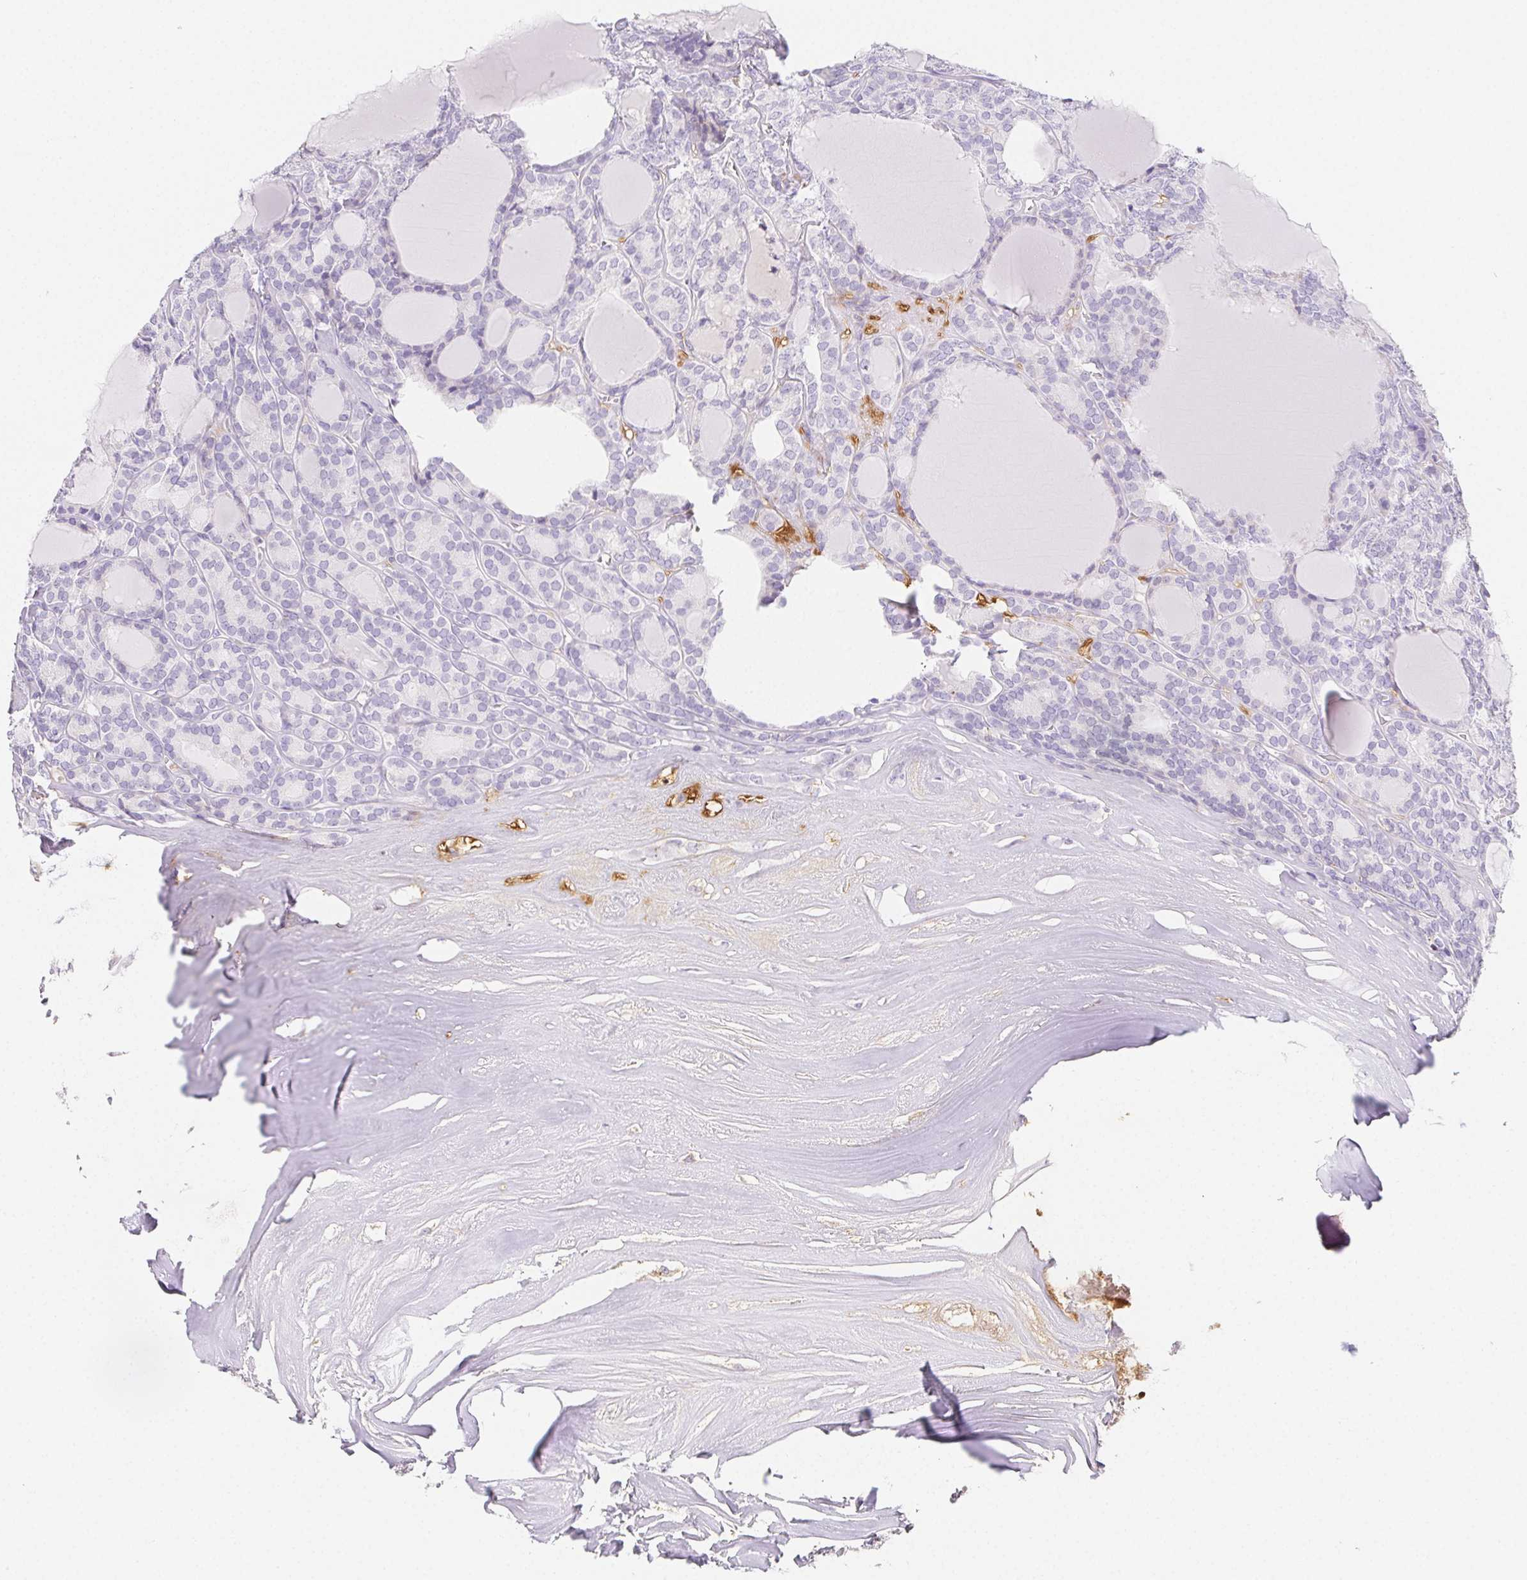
{"staining": {"intensity": "negative", "quantity": "none", "location": "none"}, "tissue": "thyroid cancer", "cell_type": "Tumor cells", "image_type": "cancer", "snomed": [{"axis": "morphology", "description": "Follicular adenoma carcinoma, NOS"}, {"axis": "topography", "description": "Thyroid gland"}], "caption": "Protein analysis of thyroid follicular adenoma carcinoma displays no significant positivity in tumor cells. (DAB immunohistochemistry, high magnification).", "gene": "ITIH2", "patient": {"sex": "male", "age": 74}}